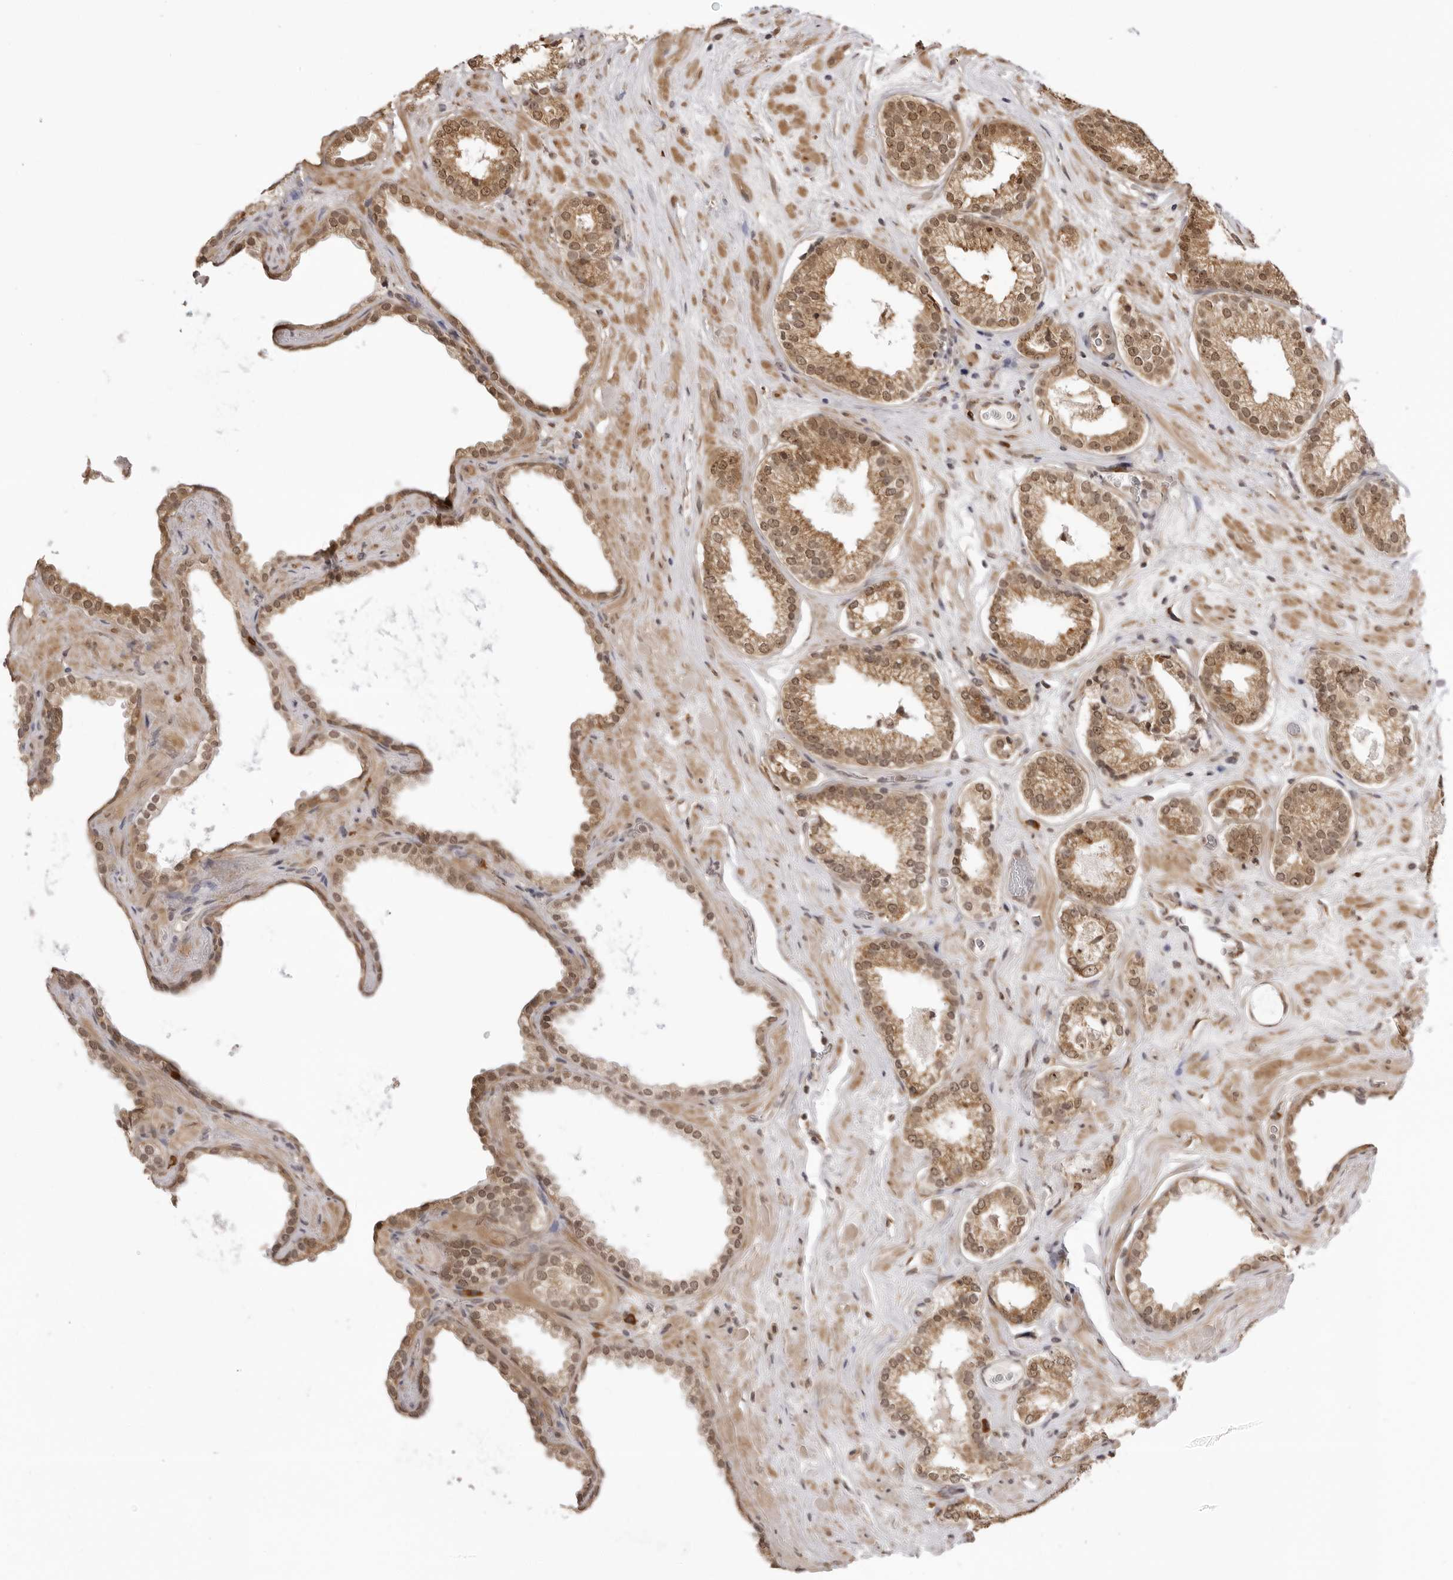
{"staining": {"intensity": "moderate", "quantity": ">75%", "location": "cytoplasmic/membranous,nuclear"}, "tissue": "prostate cancer", "cell_type": "Tumor cells", "image_type": "cancer", "snomed": [{"axis": "morphology", "description": "Adenocarcinoma, Low grade"}, {"axis": "topography", "description": "Prostate"}], "caption": "Prostate cancer (adenocarcinoma (low-grade)) was stained to show a protein in brown. There is medium levels of moderate cytoplasmic/membranous and nuclear positivity in approximately >75% of tumor cells.", "gene": "ZC3H11A", "patient": {"sex": "male", "age": 62}}